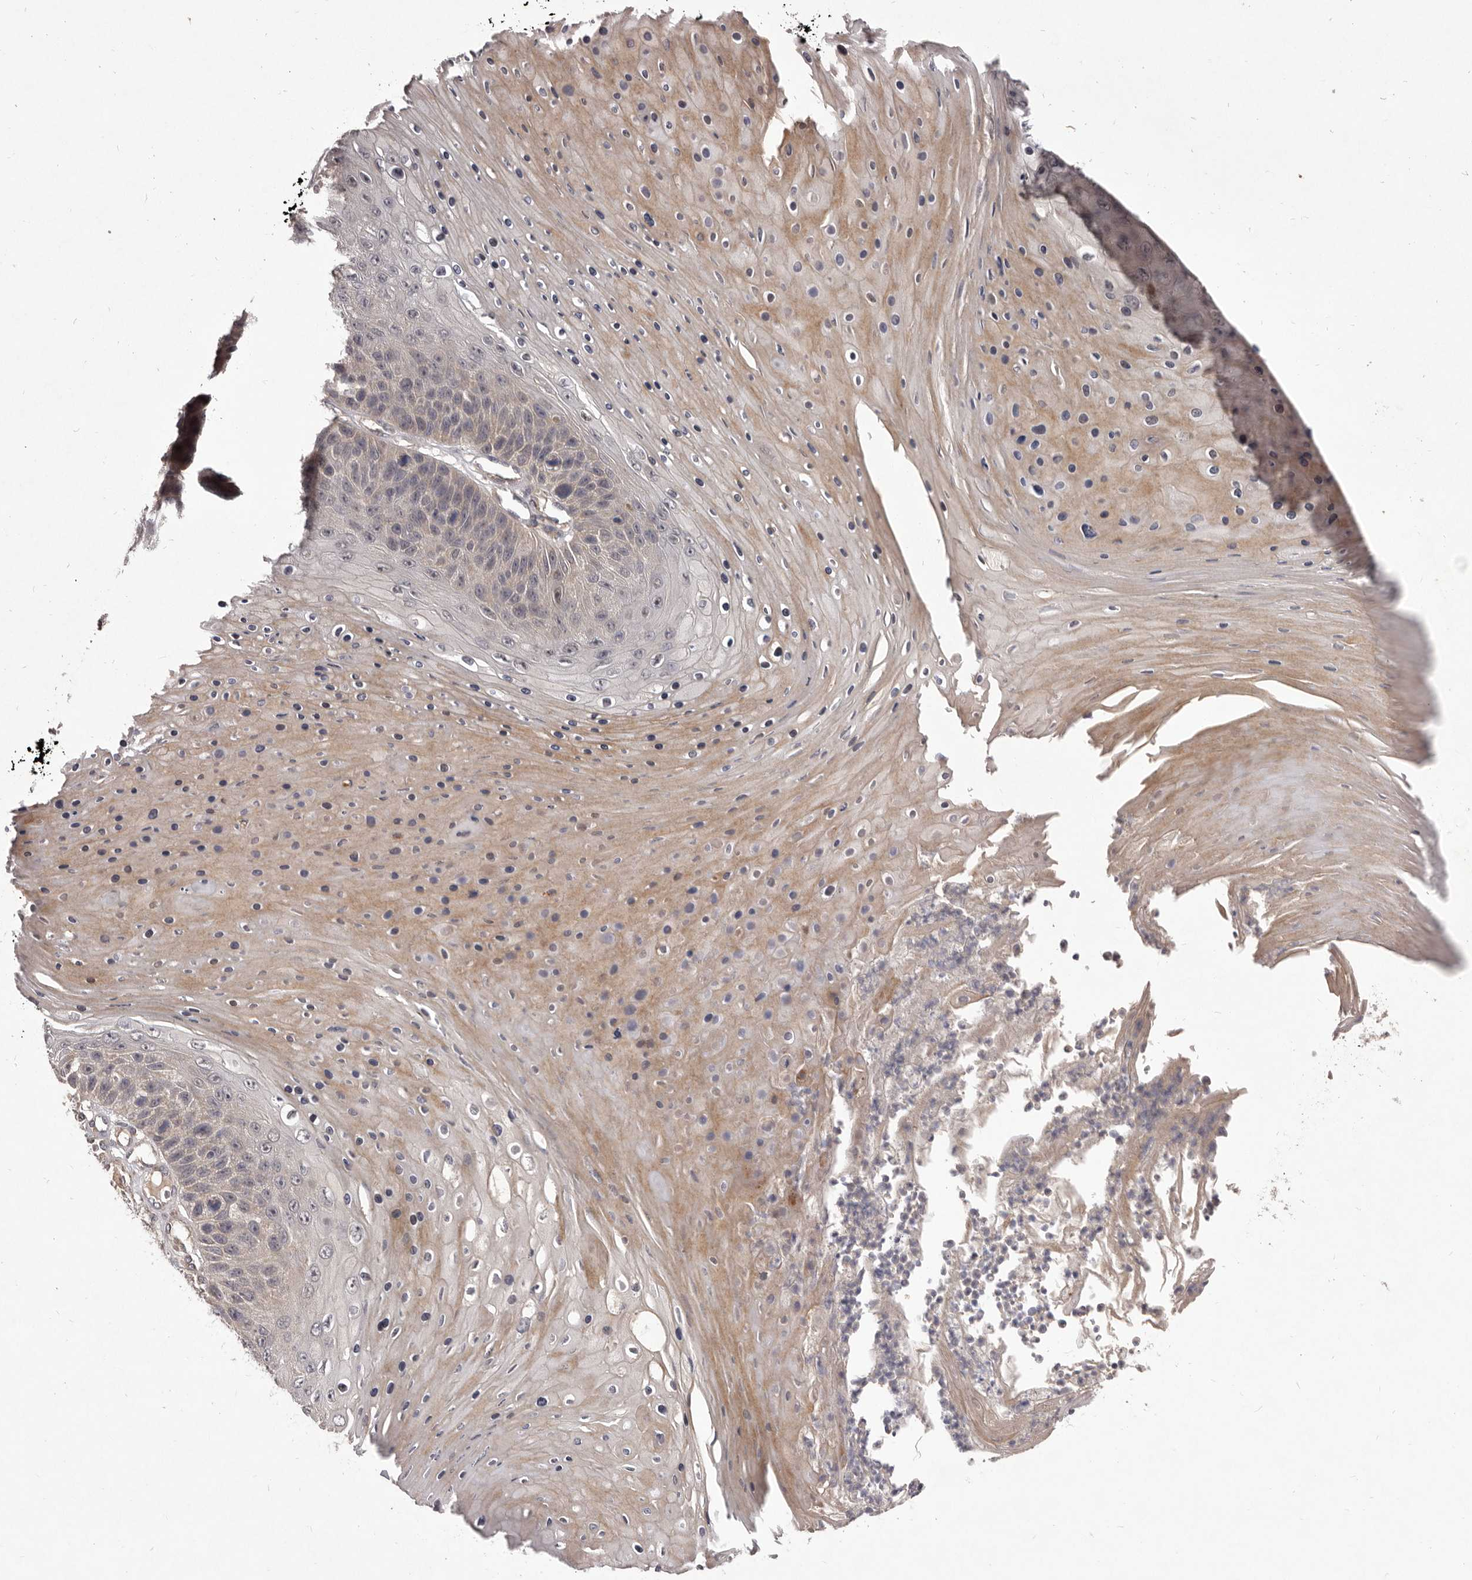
{"staining": {"intensity": "negative", "quantity": "none", "location": "none"}, "tissue": "skin cancer", "cell_type": "Tumor cells", "image_type": "cancer", "snomed": [{"axis": "morphology", "description": "Squamous cell carcinoma, NOS"}, {"axis": "topography", "description": "Skin"}], "caption": "A histopathology image of skin squamous cell carcinoma stained for a protein demonstrates no brown staining in tumor cells. The staining was performed using DAB to visualize the protein expression in brown, while the nuclei were stained in blue with hematoxylin (Magnification: 20x).", "gene": "HBS1L", "patient": {"sex": "female", "age": 88}}